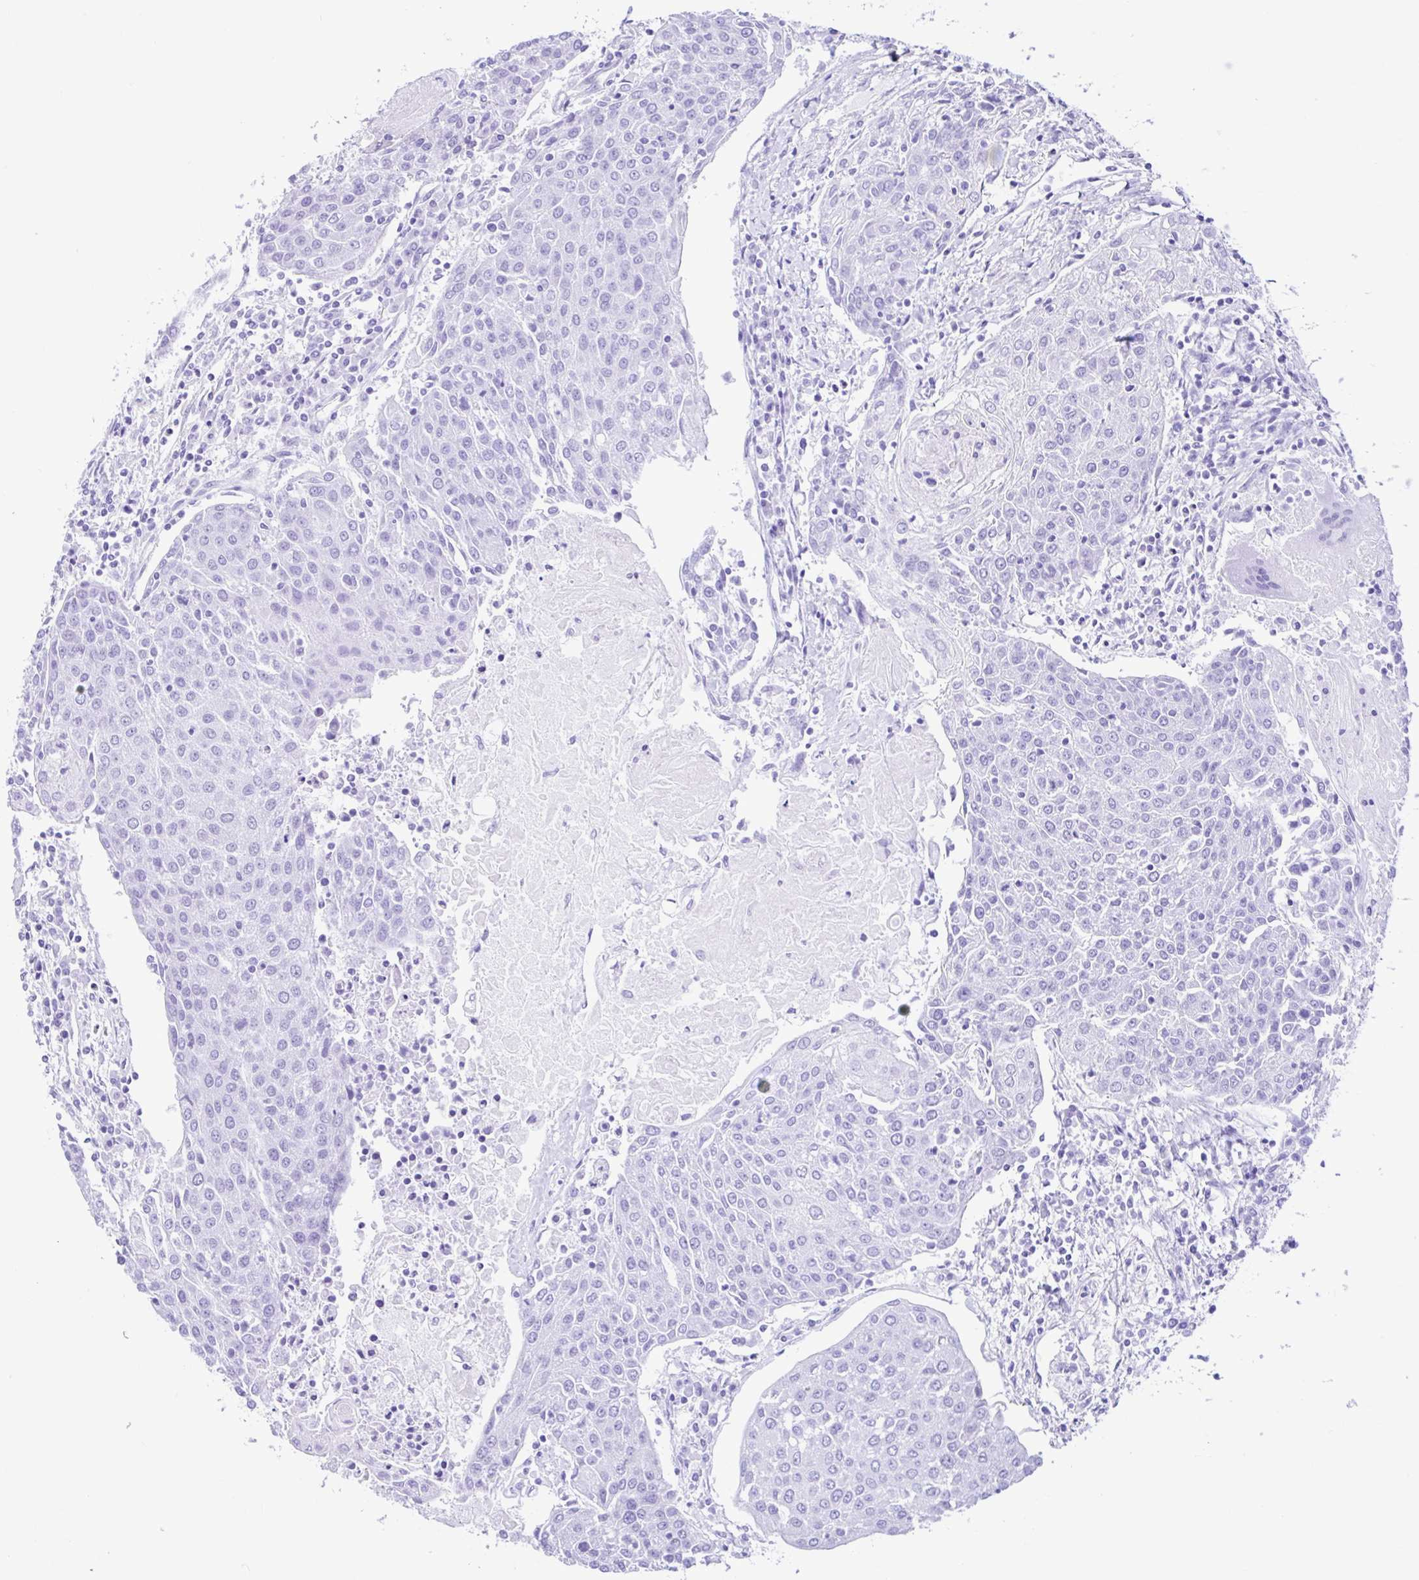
{"staining": {"intensity": "negative", "quantity": "none", "location": "none"}, "tissue": "urothelial cancer", "cell_type": "Tumor cells", "image_type": "cancer", "snomed": [{"axis": "morphology", "description": "Urothelial carcinoma, High grade"}, {"axis": "topography", "description": "Urinary bladder"}], "caption": "IHC of urothelial cancer exhibits no expression in tumor cells.", "gene": "NDUFS2", "patient": {"sex": "female", "age": 85}}